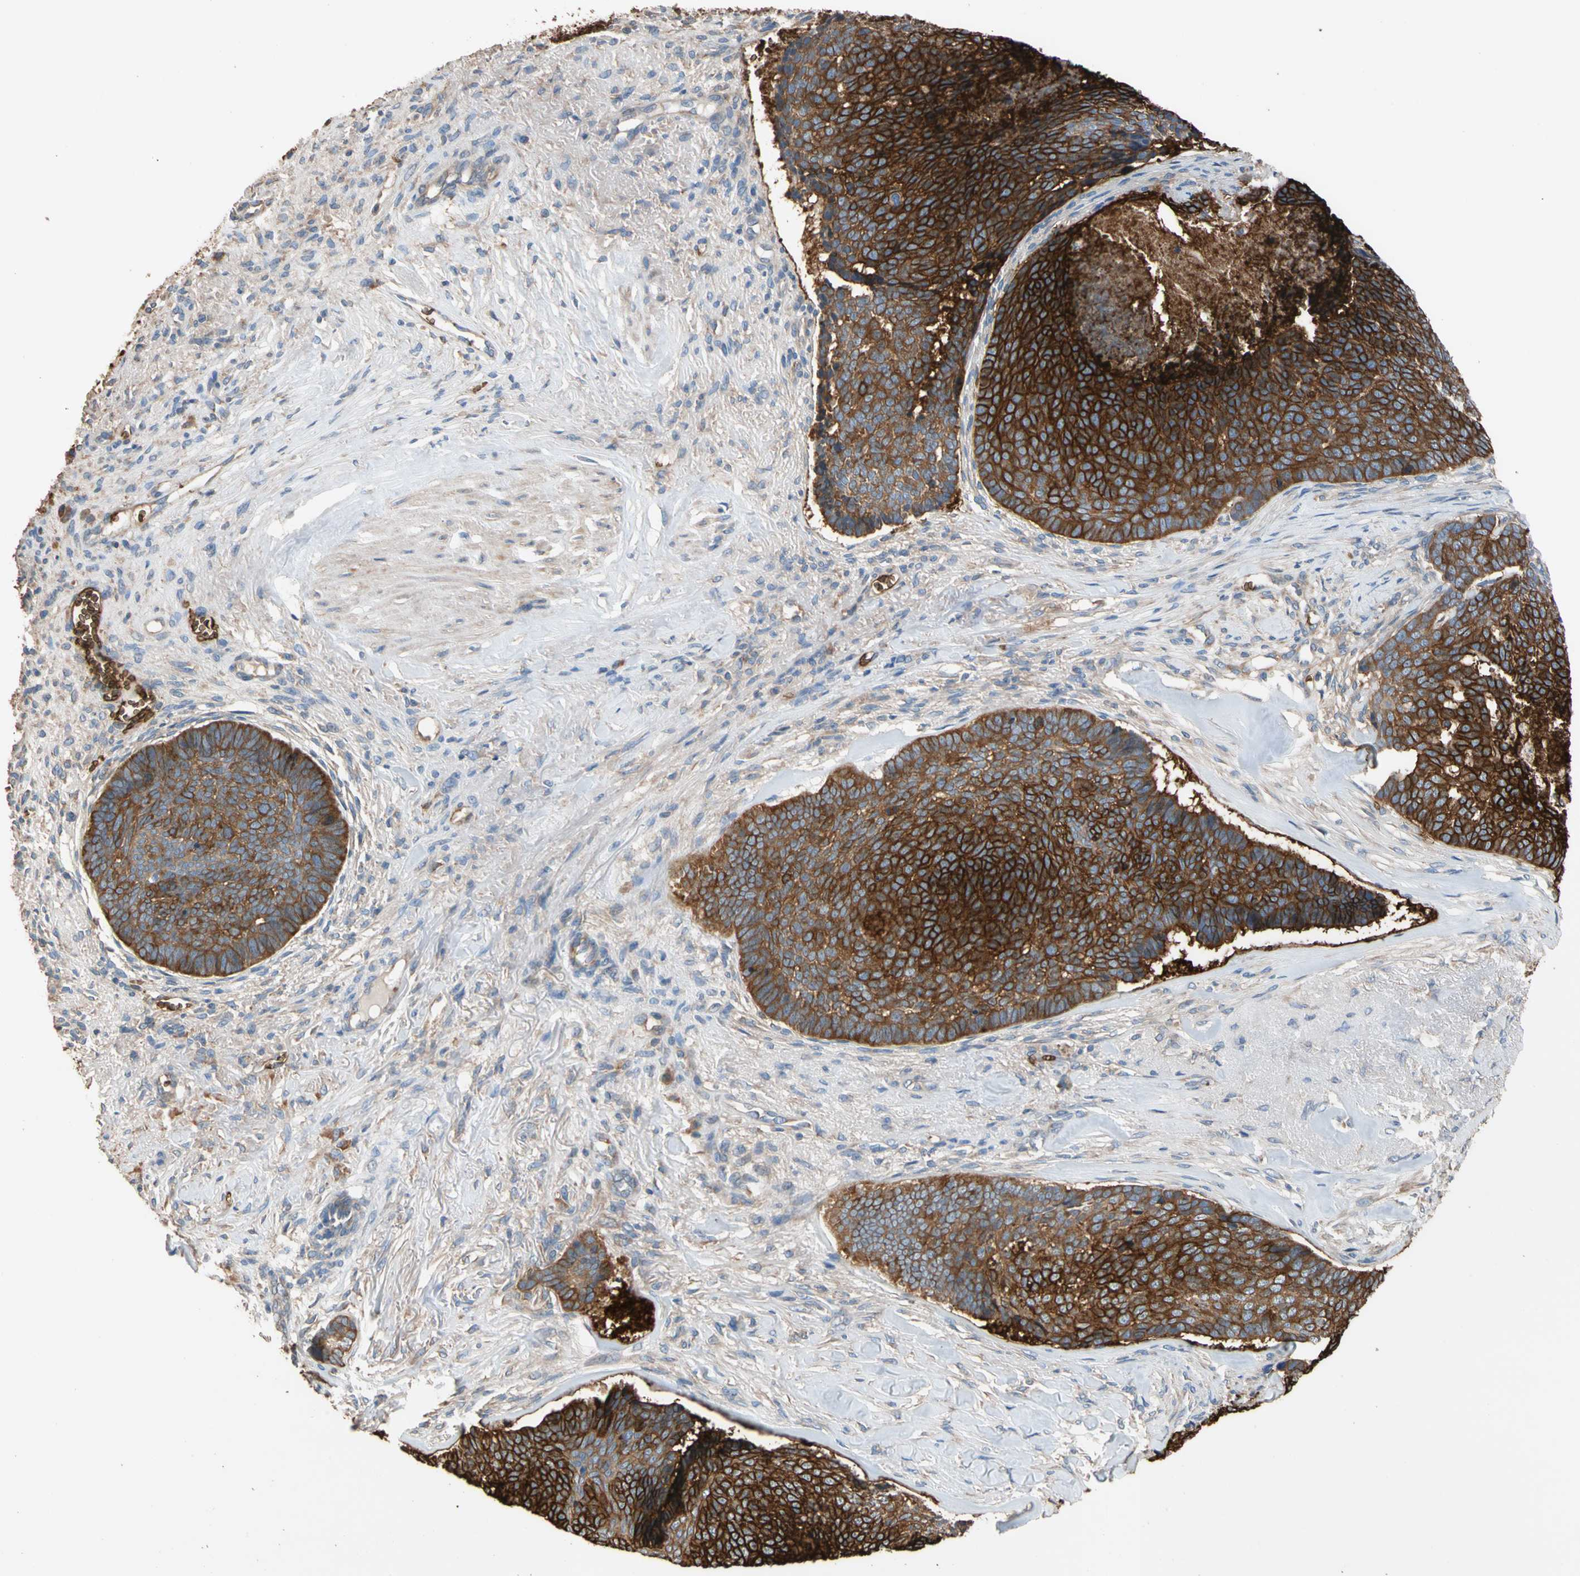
{"staining": {"intensity": "strong", "quantity": ">75%", "location": "cytoplasmic/membranous"}, "tissue": "skin cancer", "cell_type": "Tumor cells", "image_type": "cancer", "snomed": [{"axis": "morphology", "description": "Basal cell carcinoma"}, {"axis": "topography", "description": "Skin"}], "caption": "Immunohistochemical staining of human basal cell carcinoma (skin) demonstrates high levels of strong cytoplasmic/membranous staining in about >75% of tumor cells.", "gene": "RIOK2", "patient": {"sex": "male", "age": 84}}